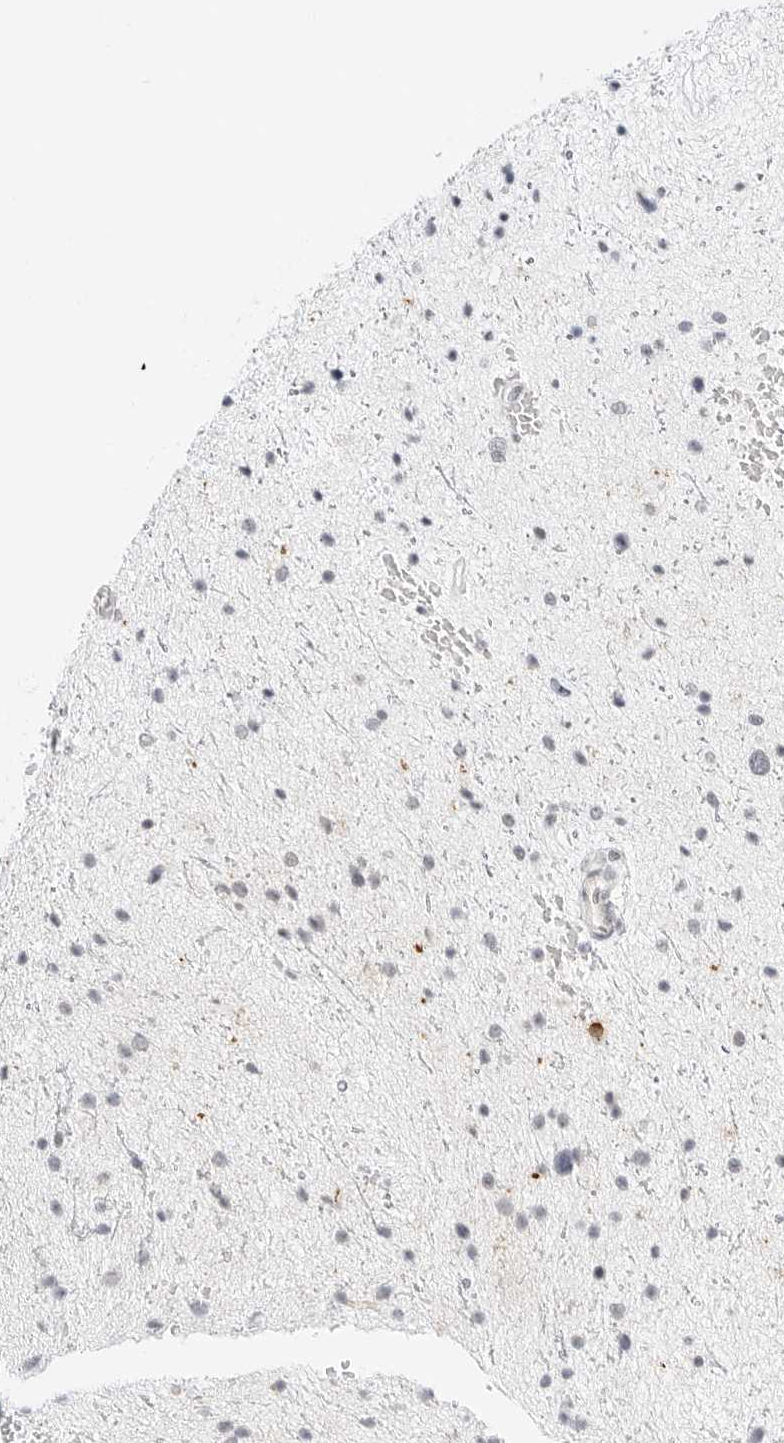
{"staining": {"intensity": "strong", "quantity": "<25%", "location": "cytoplasmic/membranous"}, "tissue": "glioma", "cell_type": "Tumor cells", "image_type": "cancer", "snomed": [{"axis": "morphology", "description": "Glioma, malignant, Low grade"}, {"axis": "topography", "description": "Brain"}], "caption": "Malignant glioma (low-grade) stained with DAB immunohistochemistry (IHC) demonstrates medium levels of strong cytoplasmic/membranous positivity in about <25% of tumor cells. The protein is shown in brown color, while the nuclei are stained blue.", "gene": "CCSAP", "patient": {"sex": "female", "age": 37}}